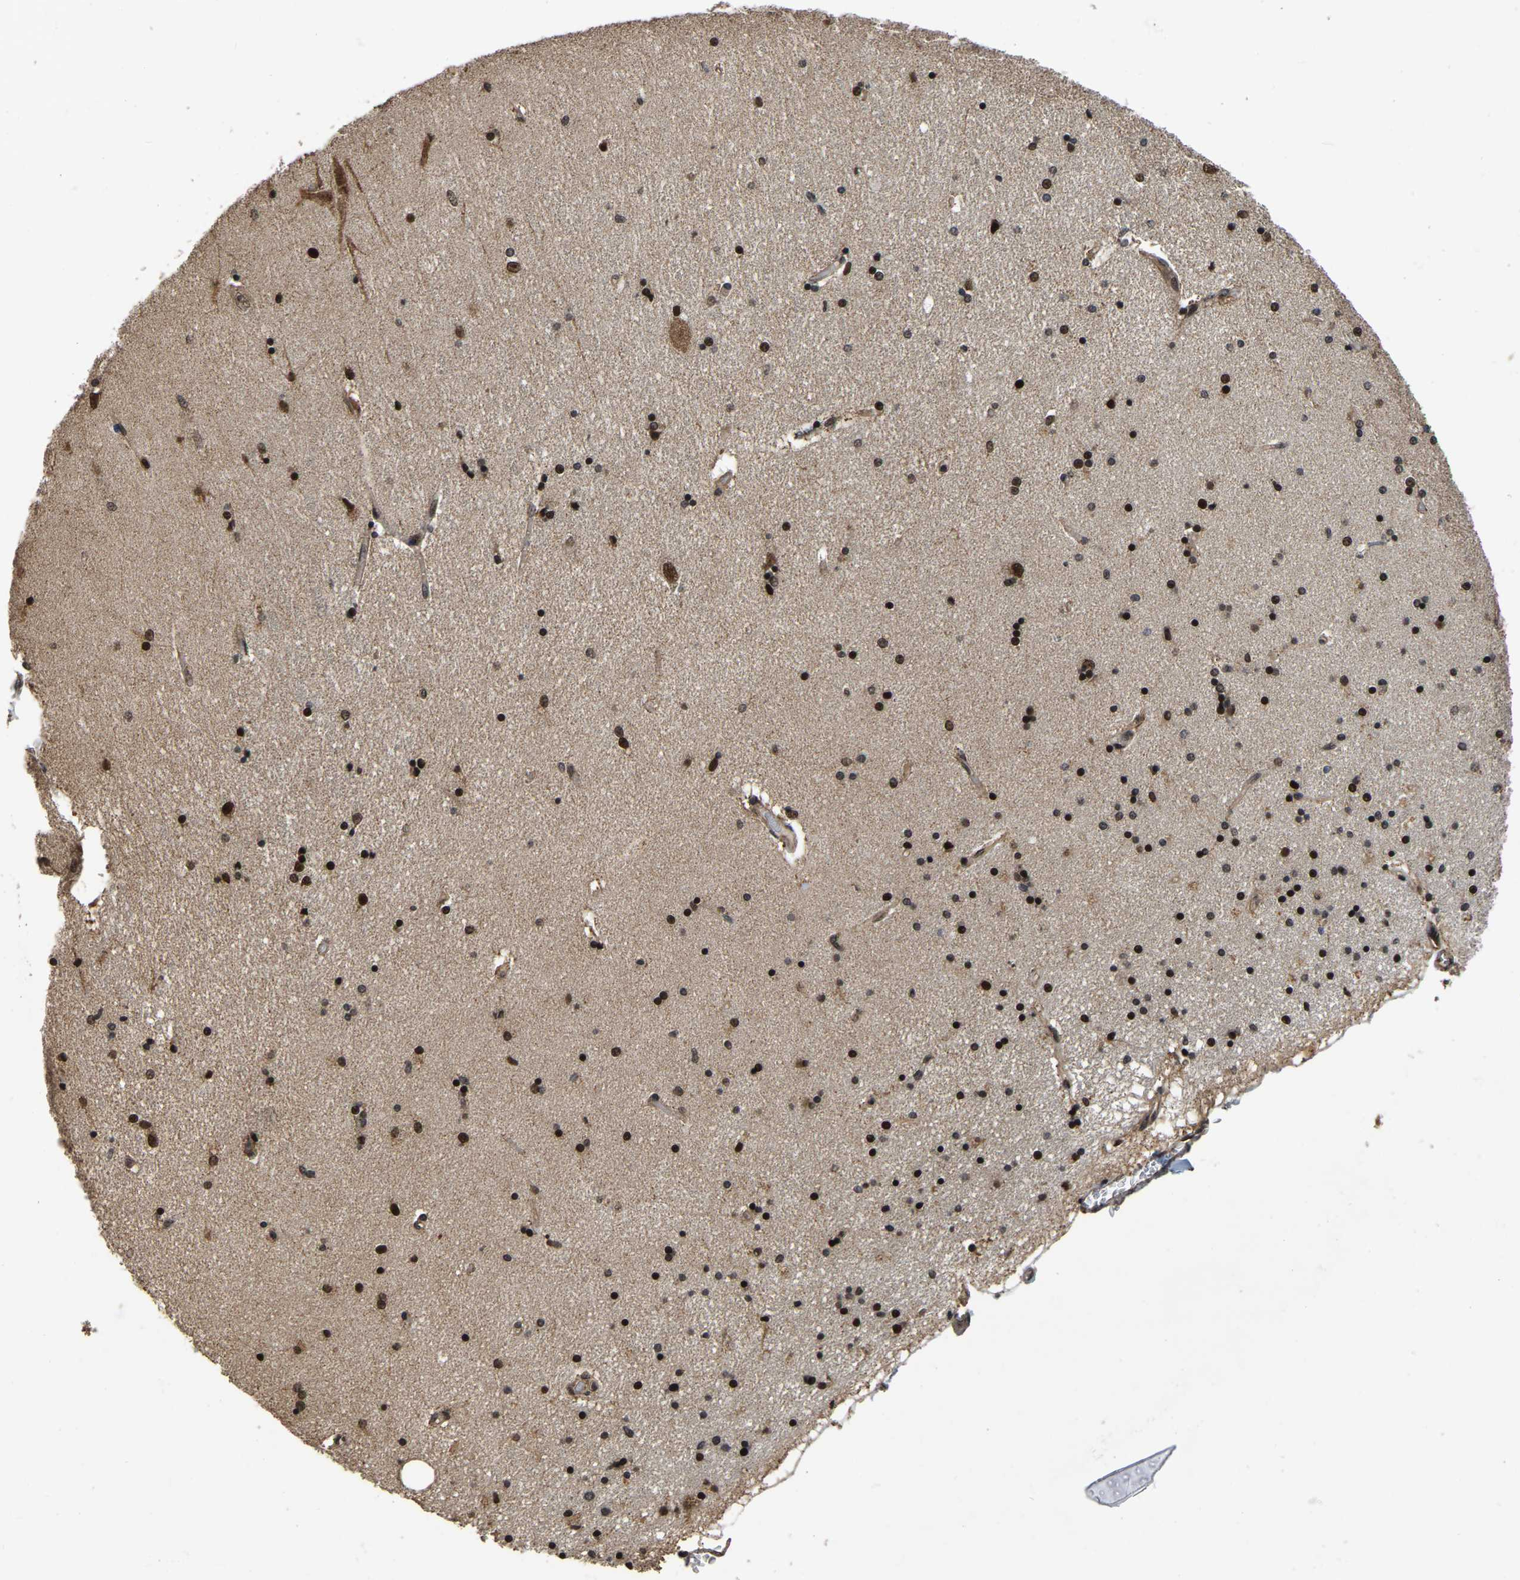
{"staining": {"intensity": "strong", "quantity": "25%-75%", "location": "nuclear"}, "tissue": "hippocampus", "cell_type": "Glial cells", "image_type": "normal", "snomed": [{"axis": "morphology", "description": "Normal tissue, NOS"}, {"axis": "topography", "description": "Hippocampus"}], "caption": "Protein expression analysis of benign hippocampus demonstrates strong nuclear expression in approximately 25%-75% of glial cells. (DAB (3,3'-diaminobenzidine) IHC with brightfield microscopy, high magnification).", "gene": "CIAO1", "patient": {"sex": "female", "age": 54}}